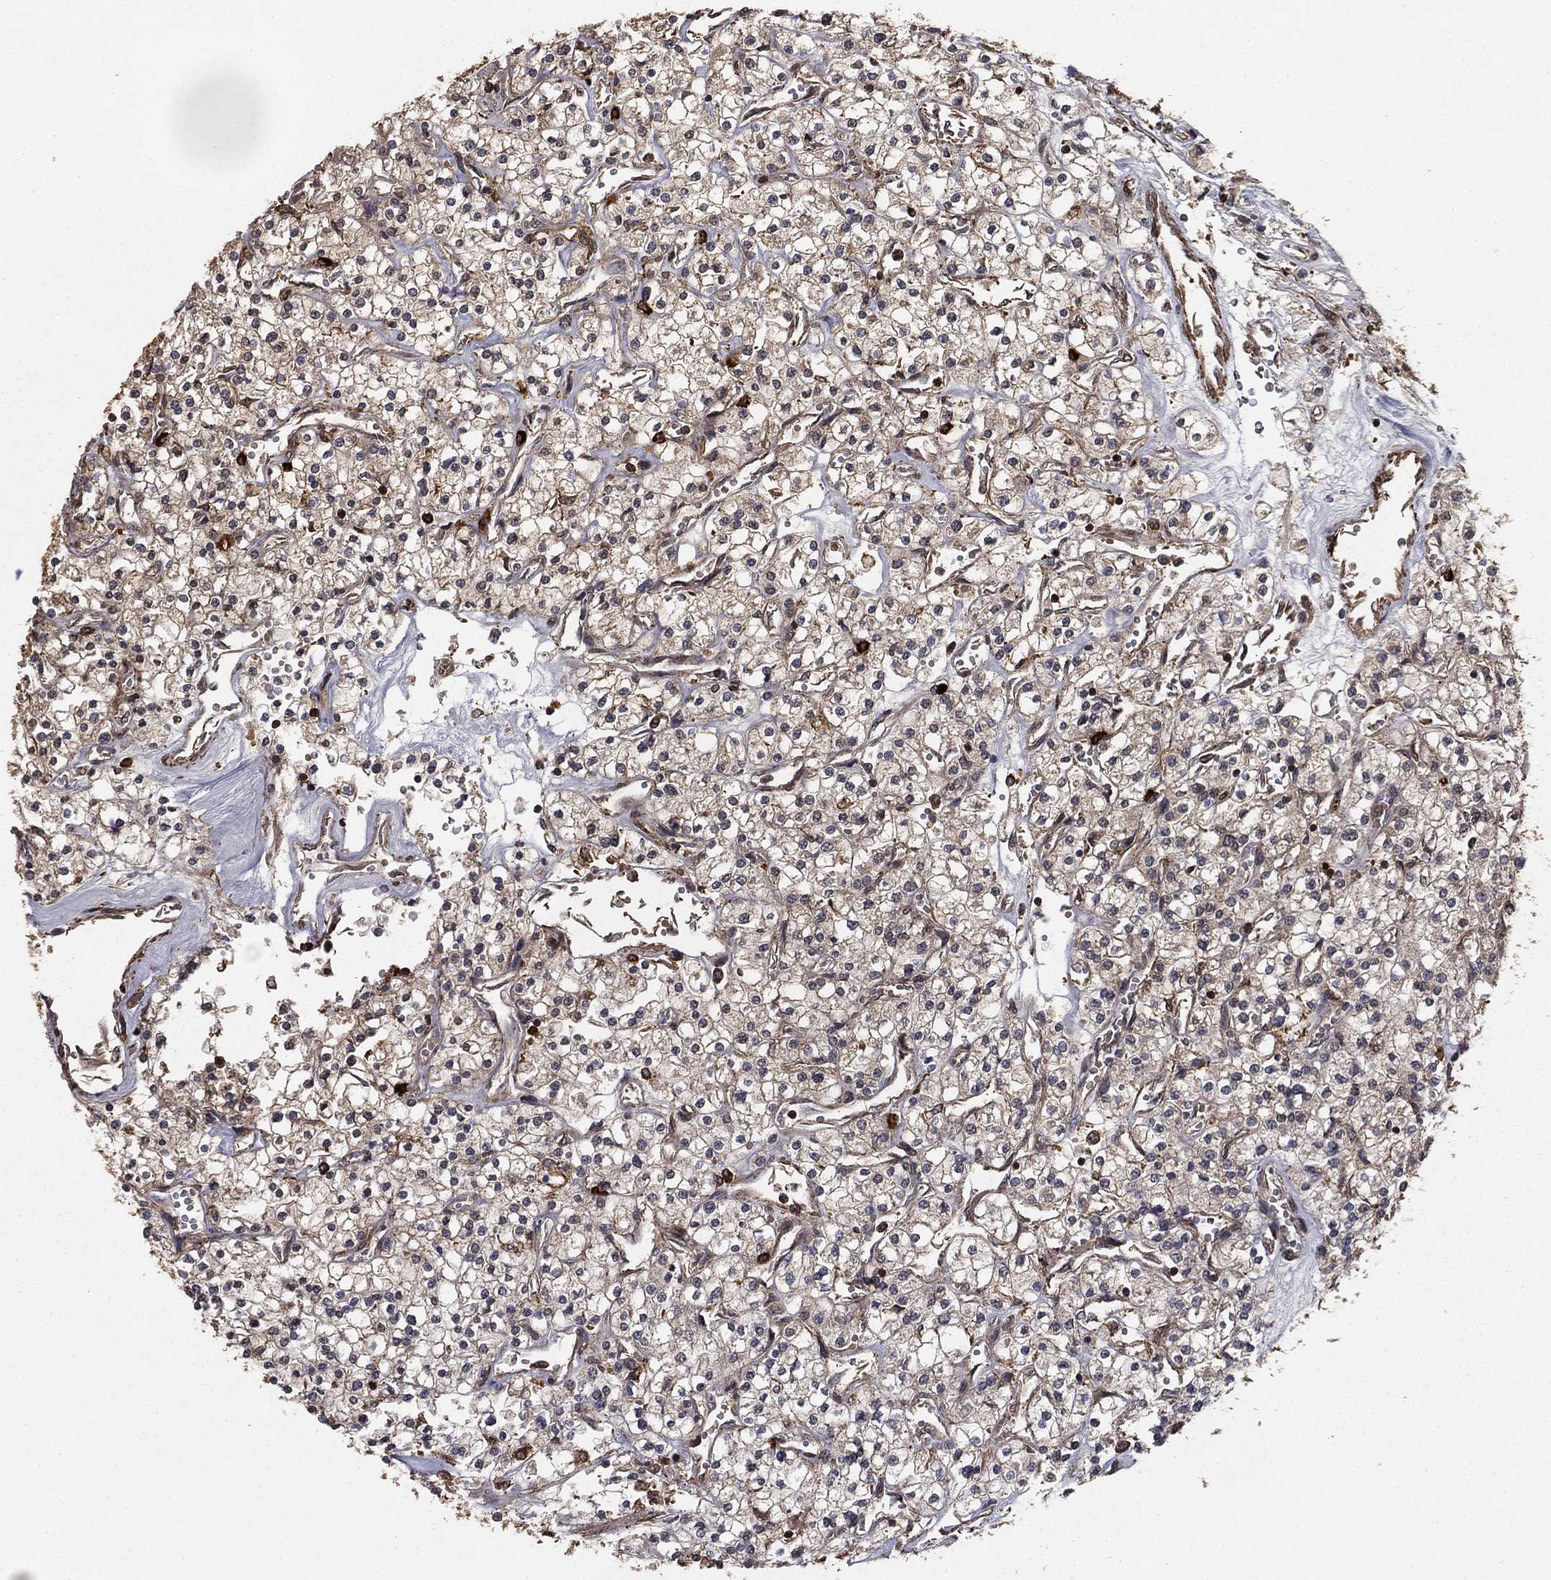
{"staining": {"intensity": "weak", "quantity": "25%-75%", "location": "cytoplasmic/membranous"}, "tissue": "renal cancer", "cell_type": "Tumor cells", "image_type": "cancer", "snomed": [{"axis": "morphology", "description": "Adenocarcinoma, NOS"}, {"axis": "topography", "description": "Kidney"}], "caption": "Protein staining of renal adenocarcinoma tissue reveals weak cytoplasmic/membranous positivity in about 25%-75% of tumor cells.", "gene": "HABP4", "patient": {"sex": "male", "age": 80}}